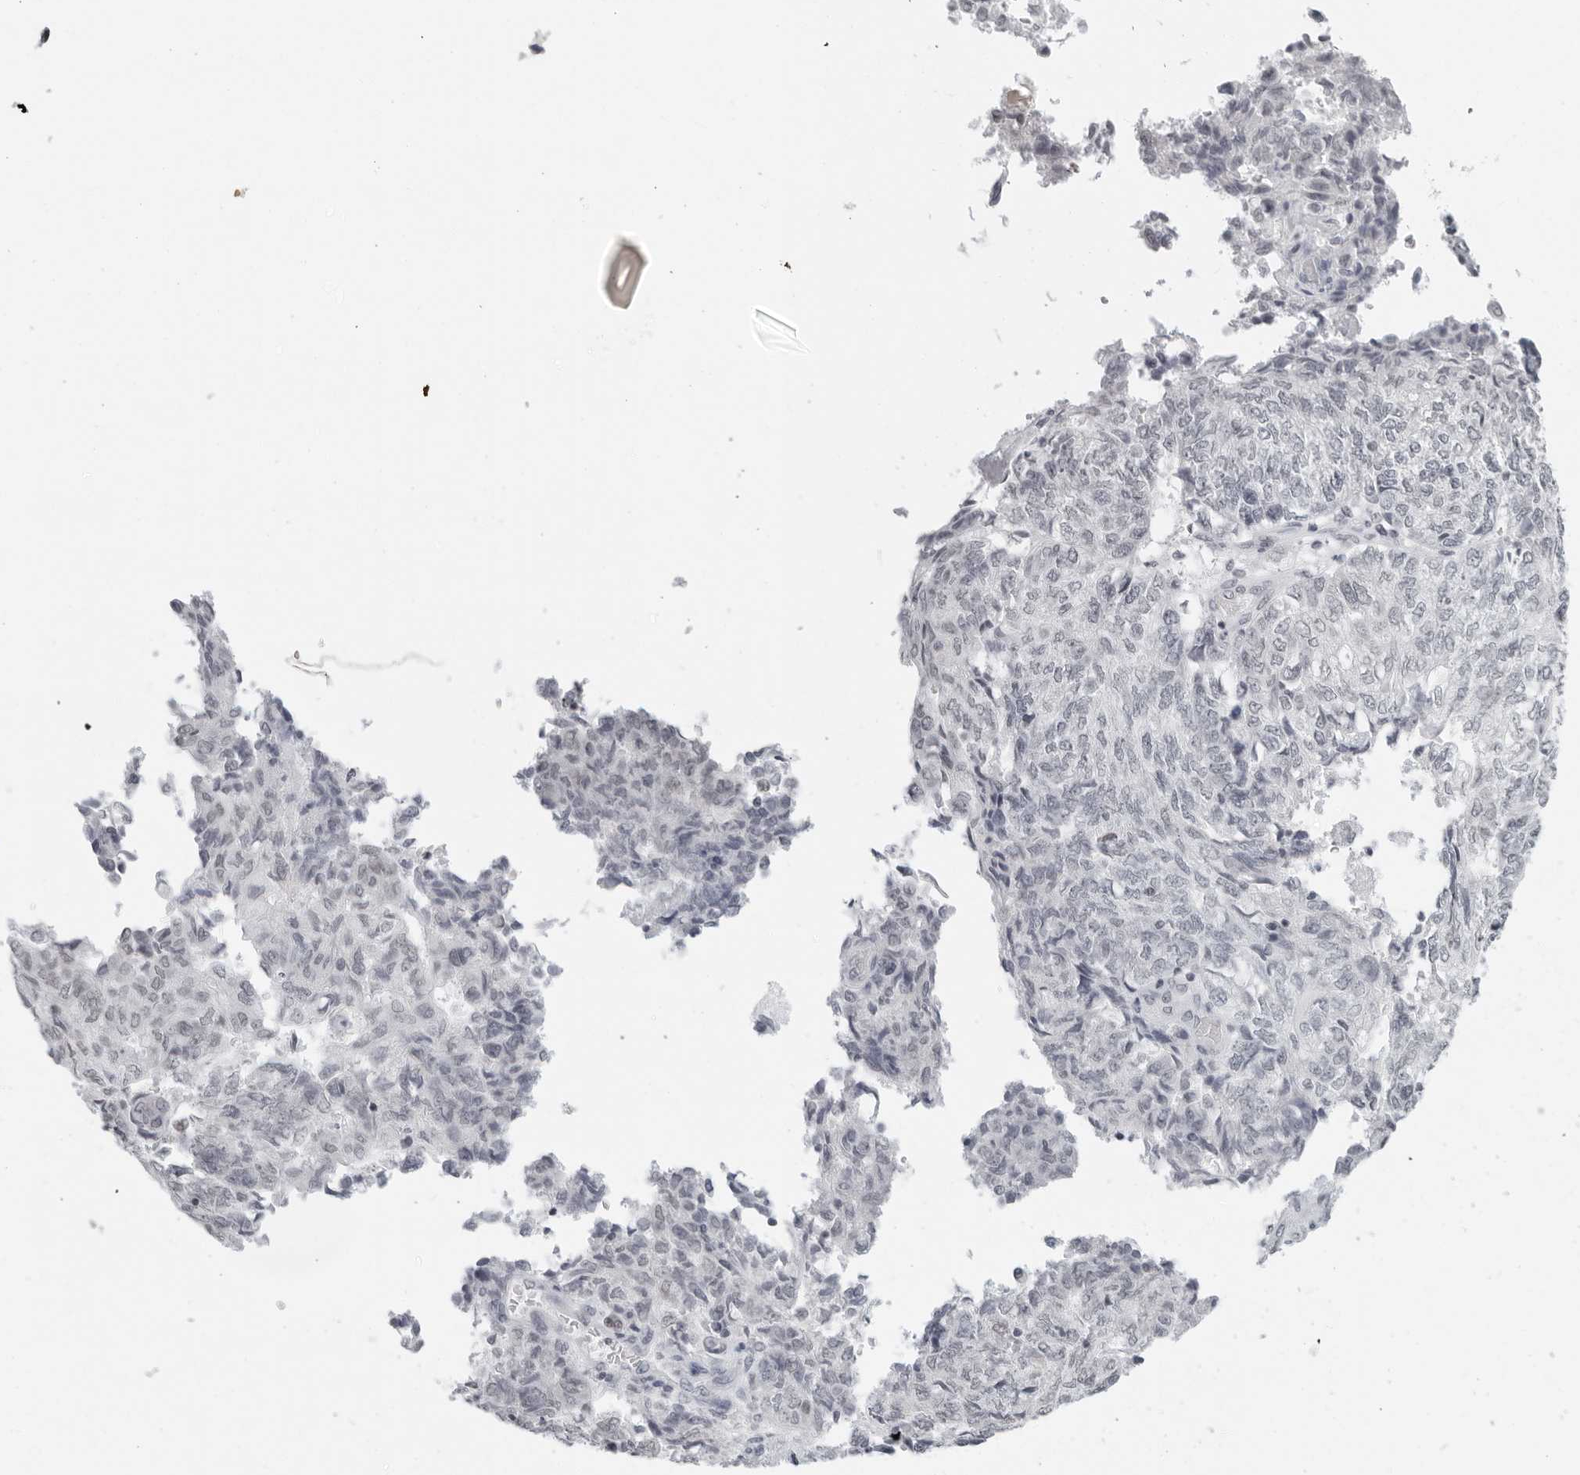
{"staining": {"intensity": "negative", "quantity": "none", "location": "none"}, "tissue": "endometrial cancer", "cell_type": "Tumor cells", "image_type": "cancer", "snomed": [{"axis": "morphology", "description": "Adenocarcinoma, NOS"}, {"axis": "topography", "description": "Endometrium"}], "caption": "This is an immunohistochemistry (IHC) histopathology image of endometrial cancer. There is no positivity in tumor cells.", "gene": "FLG2", "patient": {"sex": "female", "age": 80}}